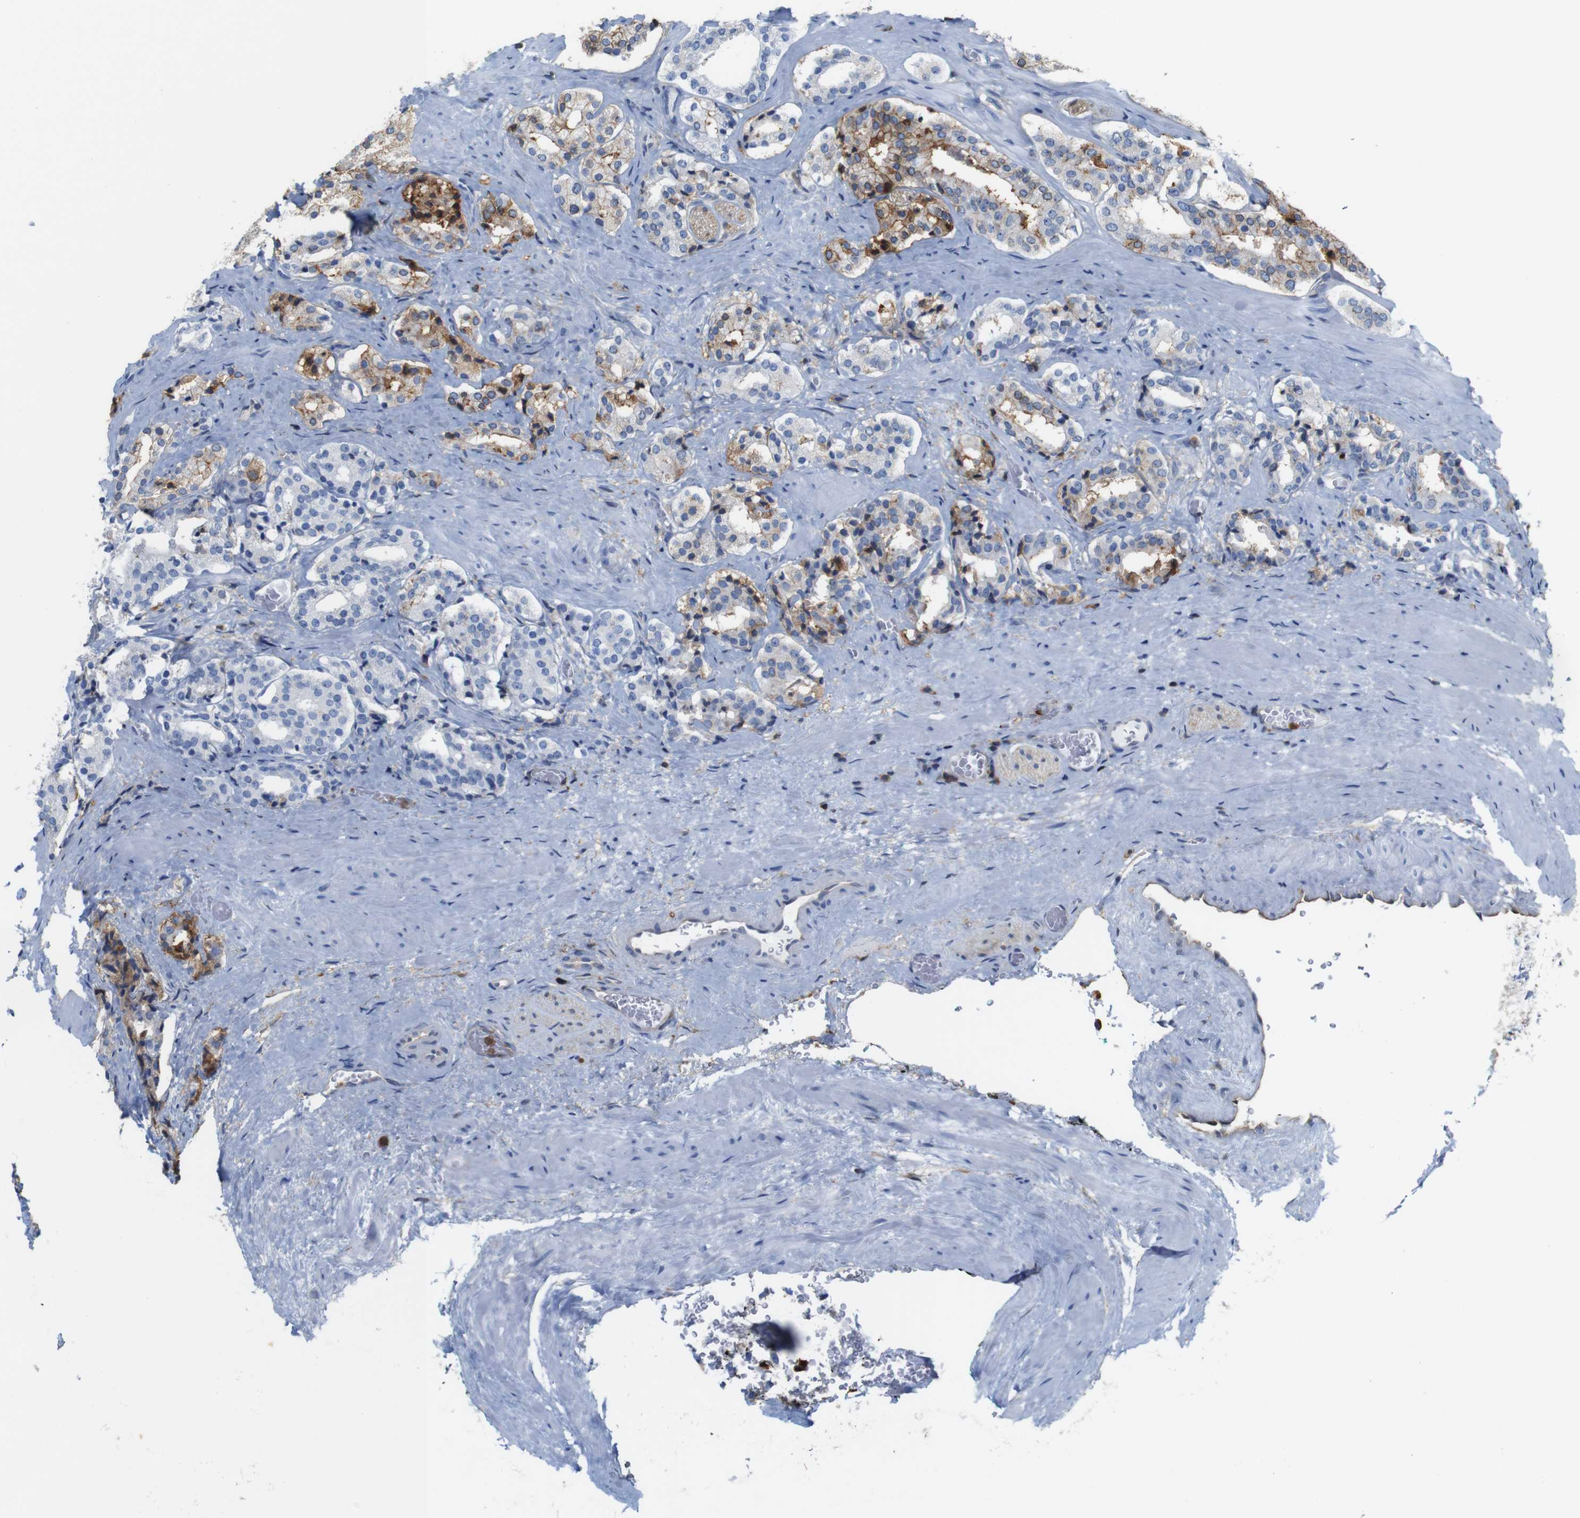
{"staining": {"intensity": "moderate", "quantity": "25%-75%", "location": "cytoplasmic/membranous"}, "tissue": "prostate cancer", "cell_type": "Tumor cells", "image_type": "cancer", "snomed": [{"axis": "morphology", "description": "Adenocarcinoma, High grade"}, {"axis": "topography", "description": "Prostate"}], "caption": "A brown stain shows moderate cytoplasmic/membranous staining of a protein in human prostate cancer tumor cells.", "gene": "ANXA1", "patient": {"sex": "male", "age": 60}}